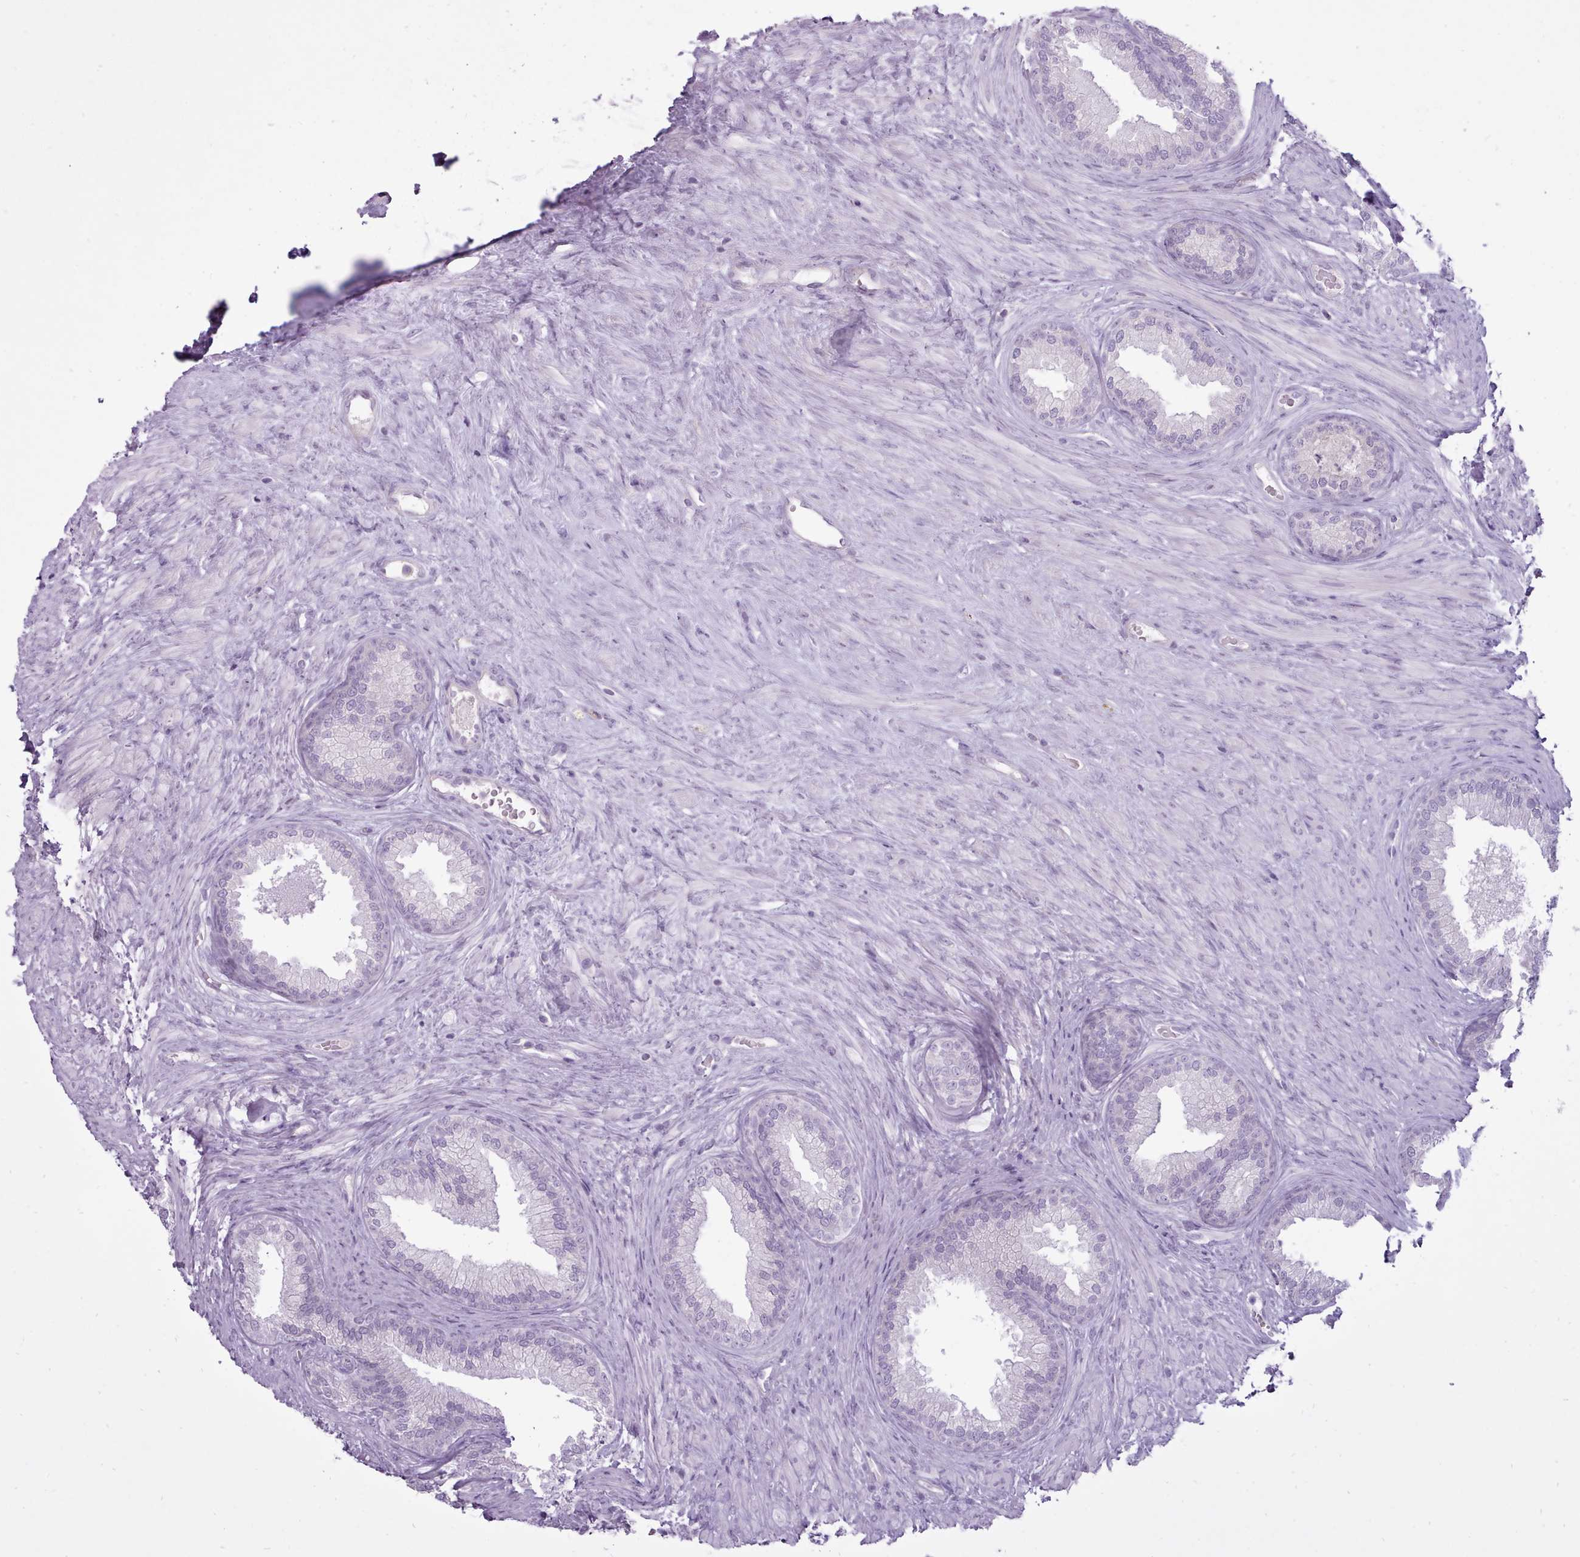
{"staining": {"intensity": "negative", "quantity": "none", "location": "none"}, "tissue": "prostate", "cell_type": "Glandular cells", "image_type": "normal", "snomed": [{"axis": "morphology", "description": "Normal tissue, NOS"}, {"axis": "topography", "description": "Prostate"}], "caption": "Benign prostate was stained to show a protein in brown. There is no significant positivity in glandular cells. The staining is performed using DAB (3,3'-diaminobenzidine) brown chromogen with nuclei counter-stained in using hematoxylin.", "gene": "BDKRB2", "patient": {"sex": "male", "age": 76}}